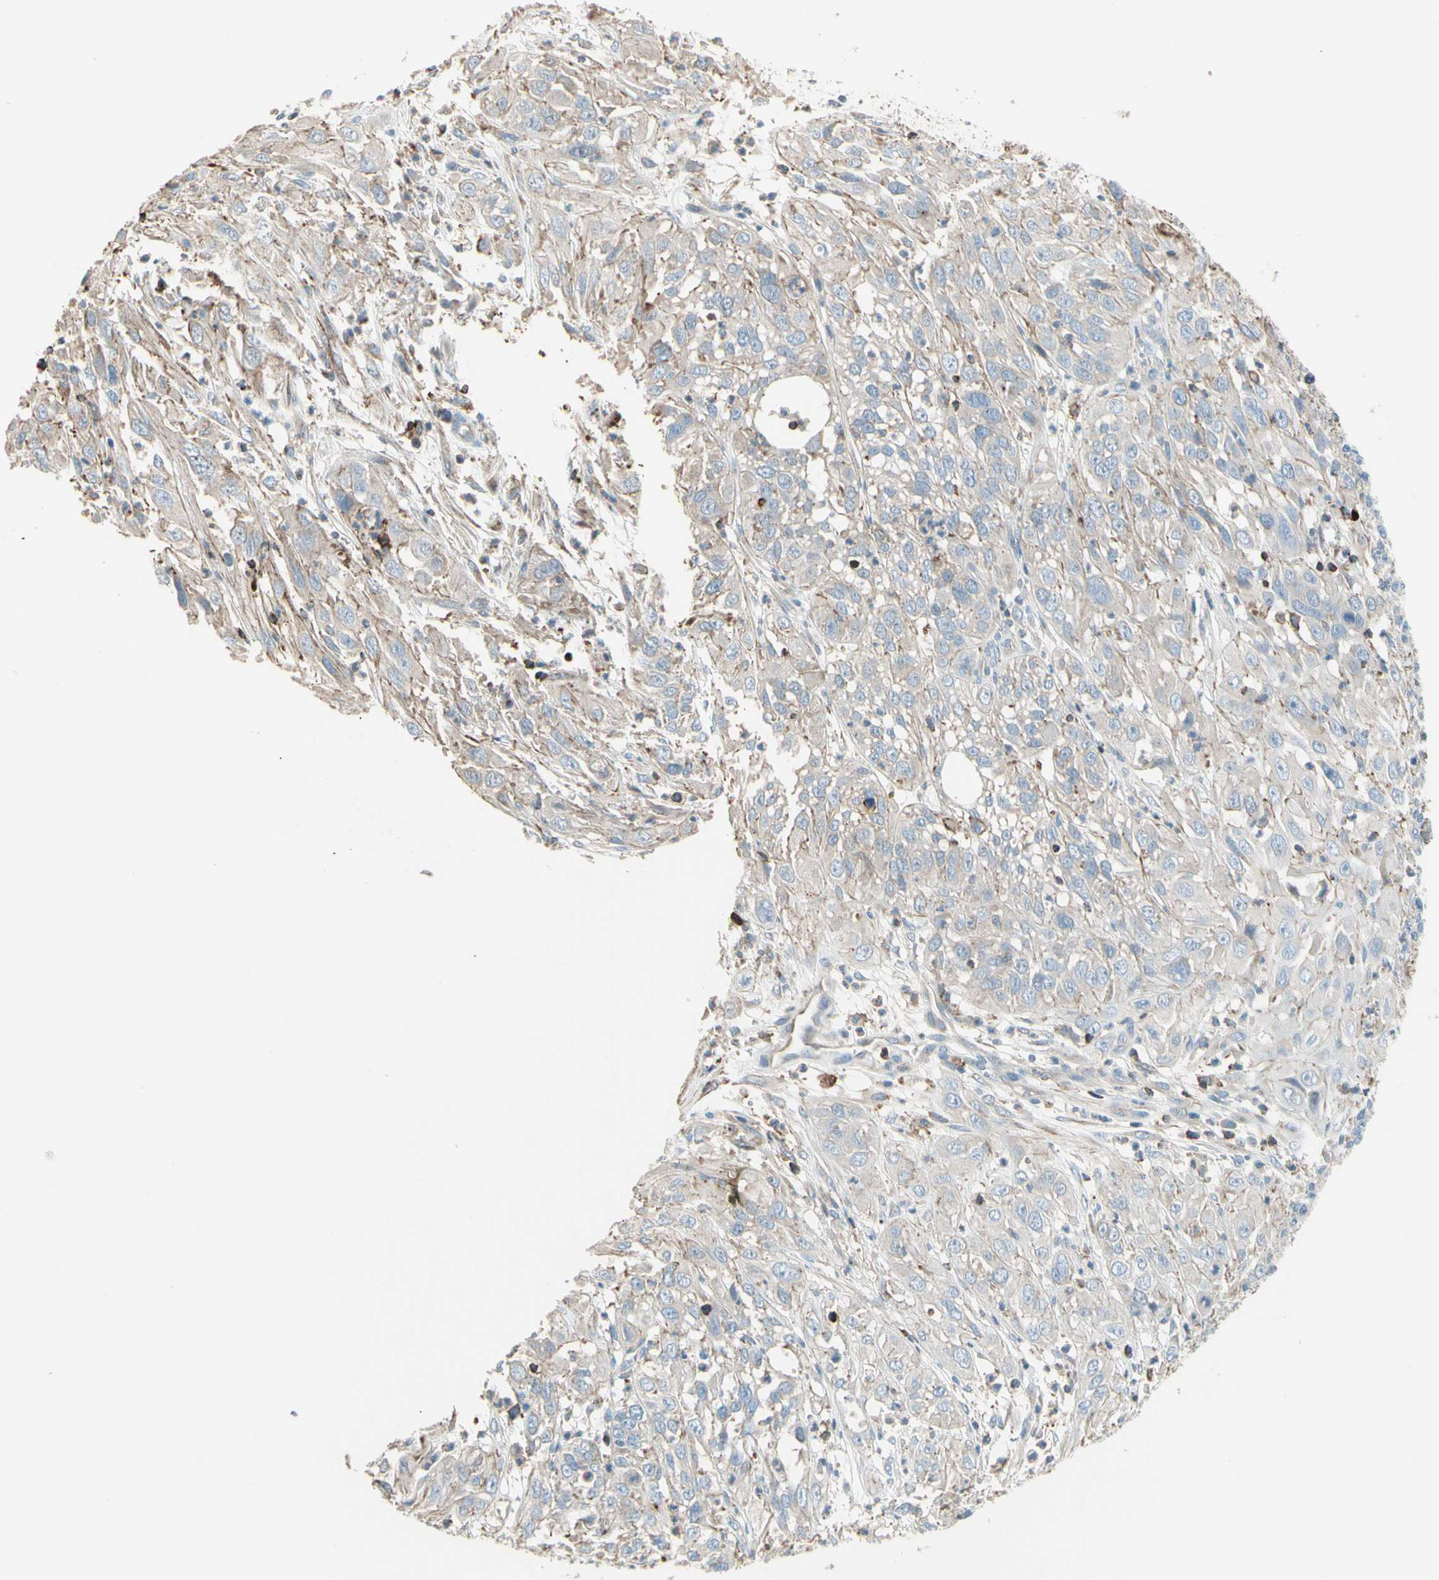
{"staining": {"intensity": "negative", "quantity": "none", "location": "none"}, "tissue": "cervical cancer", "cell_type": "Tumor cells", "image_type": "cancer", "snomed": [{"axis": "morphology", "description": "Squamous cell carcinoma, NOS"}, {"axis": "topography", "description": "Cervix"}], "caption": "DAB immunohistochemical staining of cervical squamous cell carcinoma demonstrates no significant staining in tumor cells.", "gene": "SEMA4C", "patient": {"sex": "female", "age": 32}}